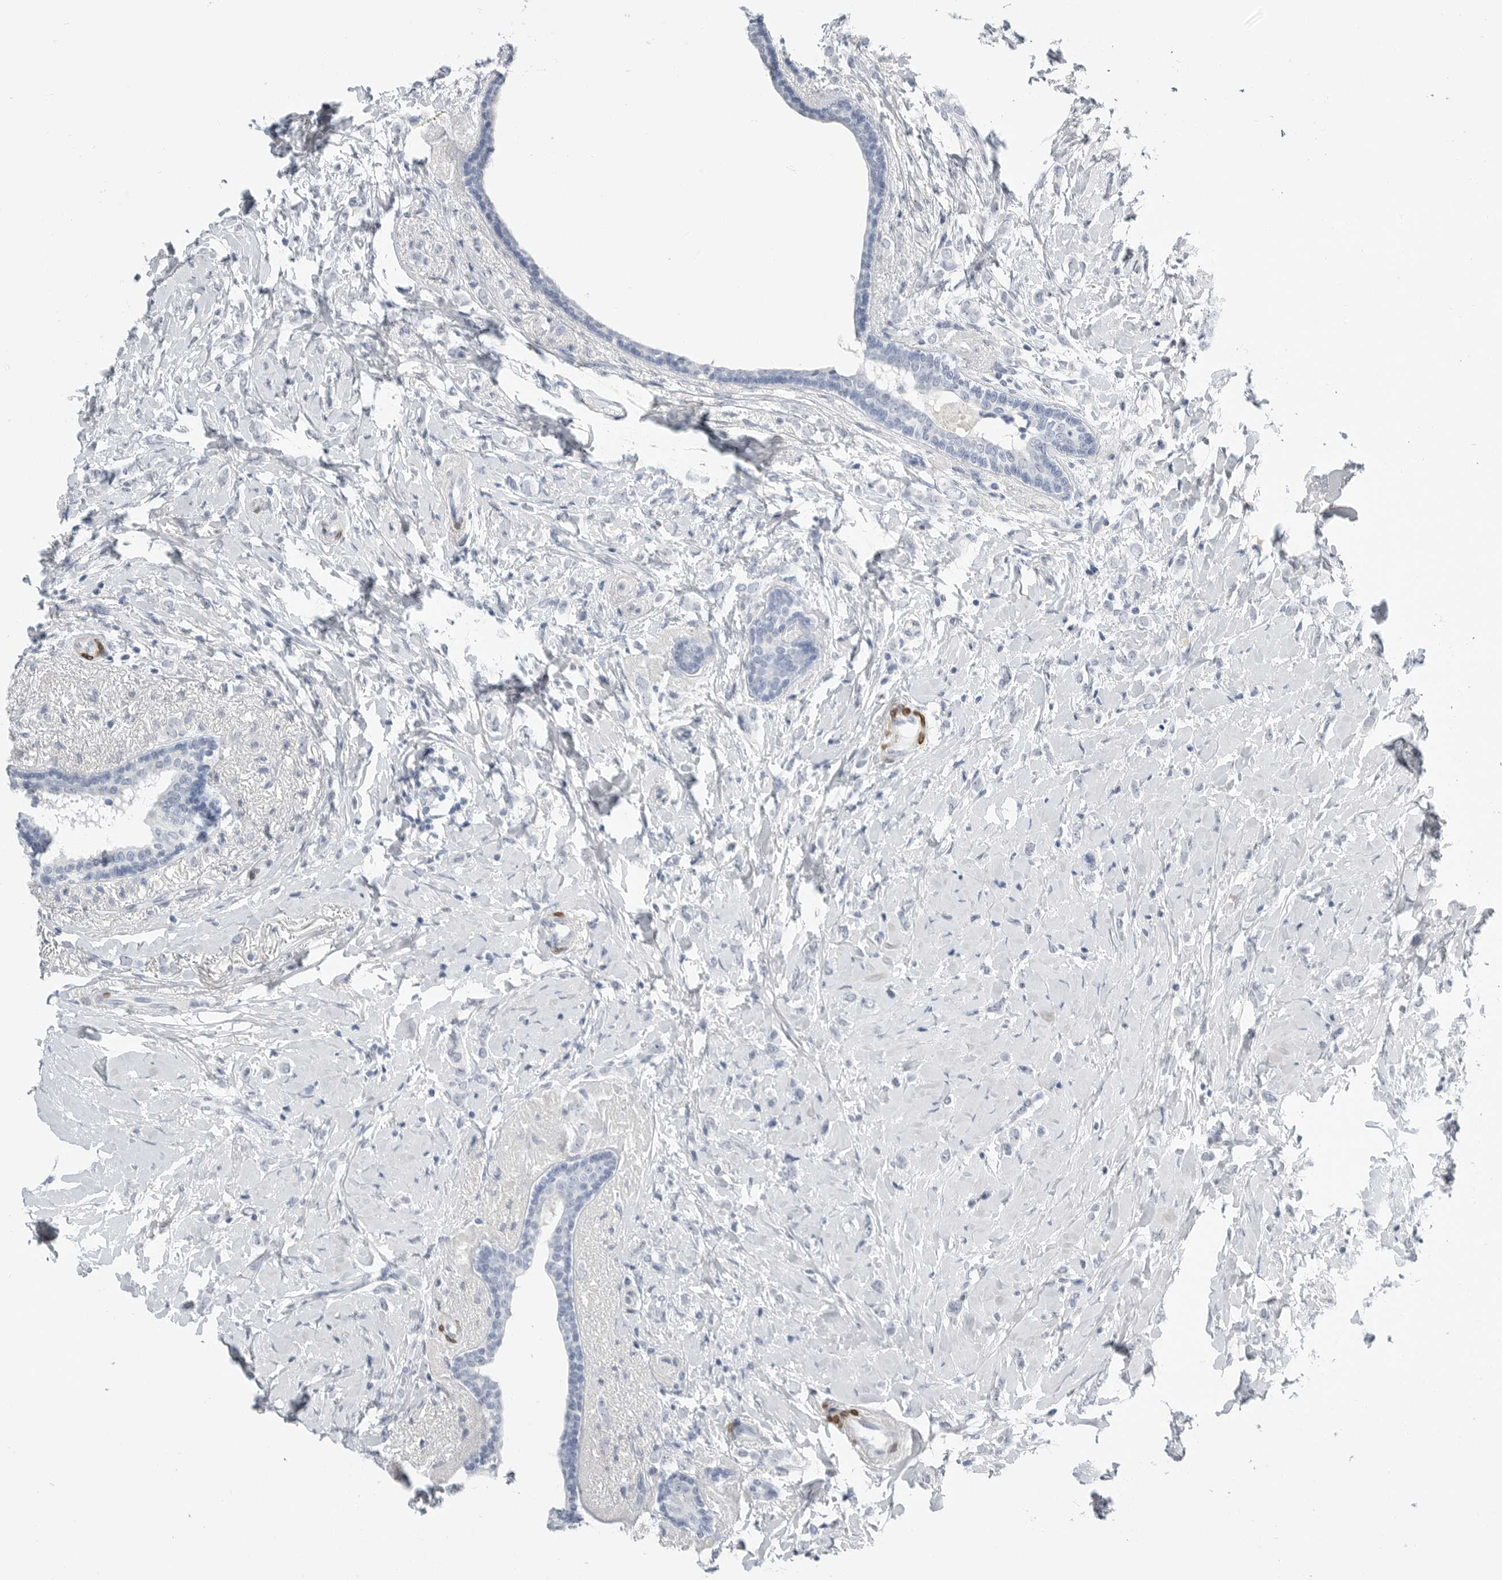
{"staining": {"intensity": "negative", "quantity": "none", "location": "none"}, "tissue": "breast cancer", "cell_type": "Tumor cells", "image_type": "cancer", "snomed": [{"axis": "morphology", "description": "Normal tissue, NOS"}, {"axis": "morphology", "description": "Lobular carcinoma"}, {"axis": "topography", "description": "Breast"}], "caption": "DAB (3,3'-diaminobenzidine) immunohistochemical staining of human lobular carcinoma (breast) demonstrates no significant positivity in tumor cells.", "gene": "PLN", "patient": {"sex": "female", "age": 47}}